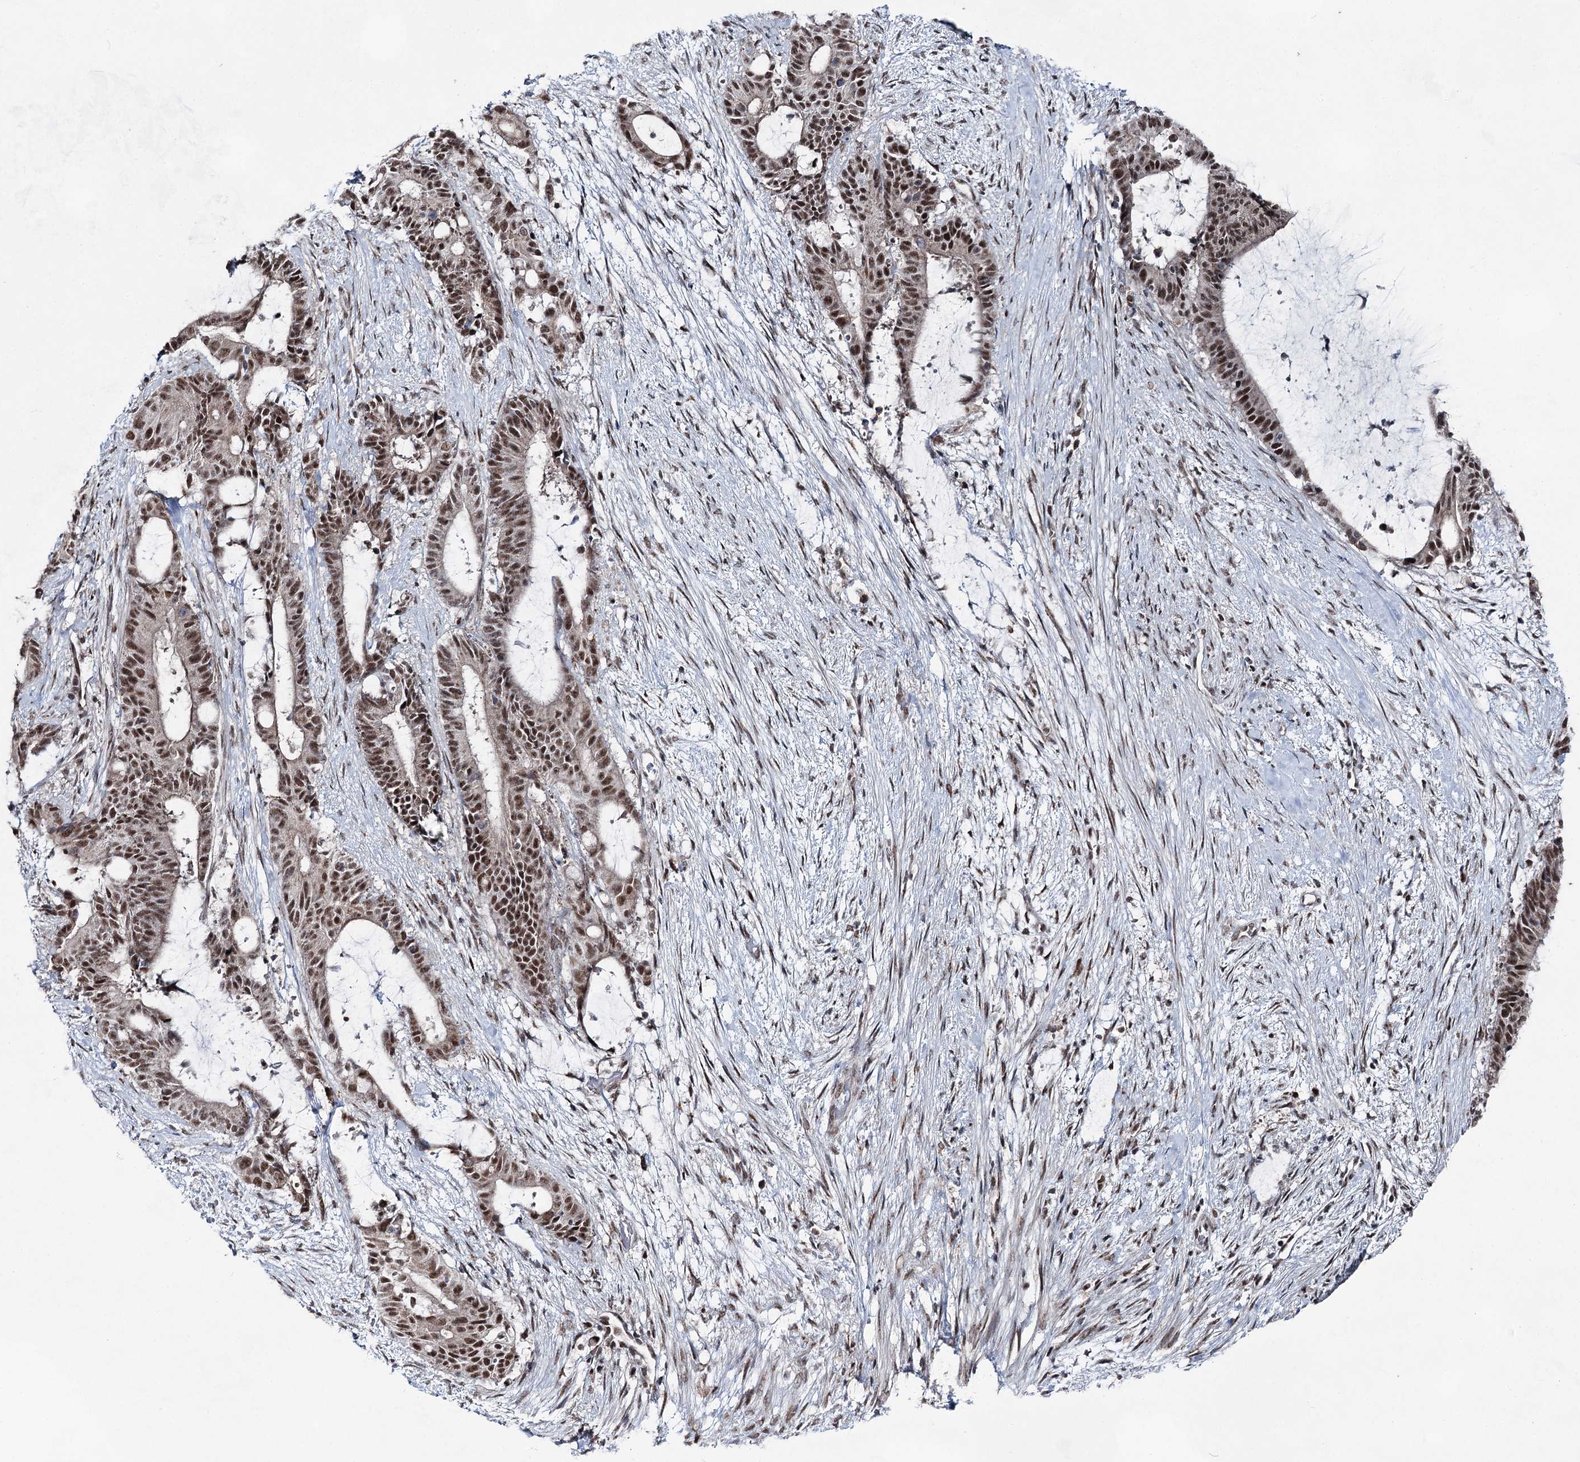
{"staining": {"intensity": "moderate", "quantity": ">75%", "location": "nuclear"}, "tissue": "liver cancer", "cell_type": "Tumor cells", "image_type": "cancer", "snomed": [{"axis": "morphology", "description": "Normal tissue, NOS"}, {"axis": "morphology", "description": "Cholangiocarcinoma"}, {"axis": "topography", "description": "Liver"}, {"axis": "topography", "description": "Peripheral nerve tissue"}], "caption": "Immunohistochemical staining of liver cancer (cholangiocarcinoma) shows moderate nuclear protein expression in approximately >75% of tumor cells.", "gene": "ZCCHC8", "patient": {"sex": "female", "age": 73}}